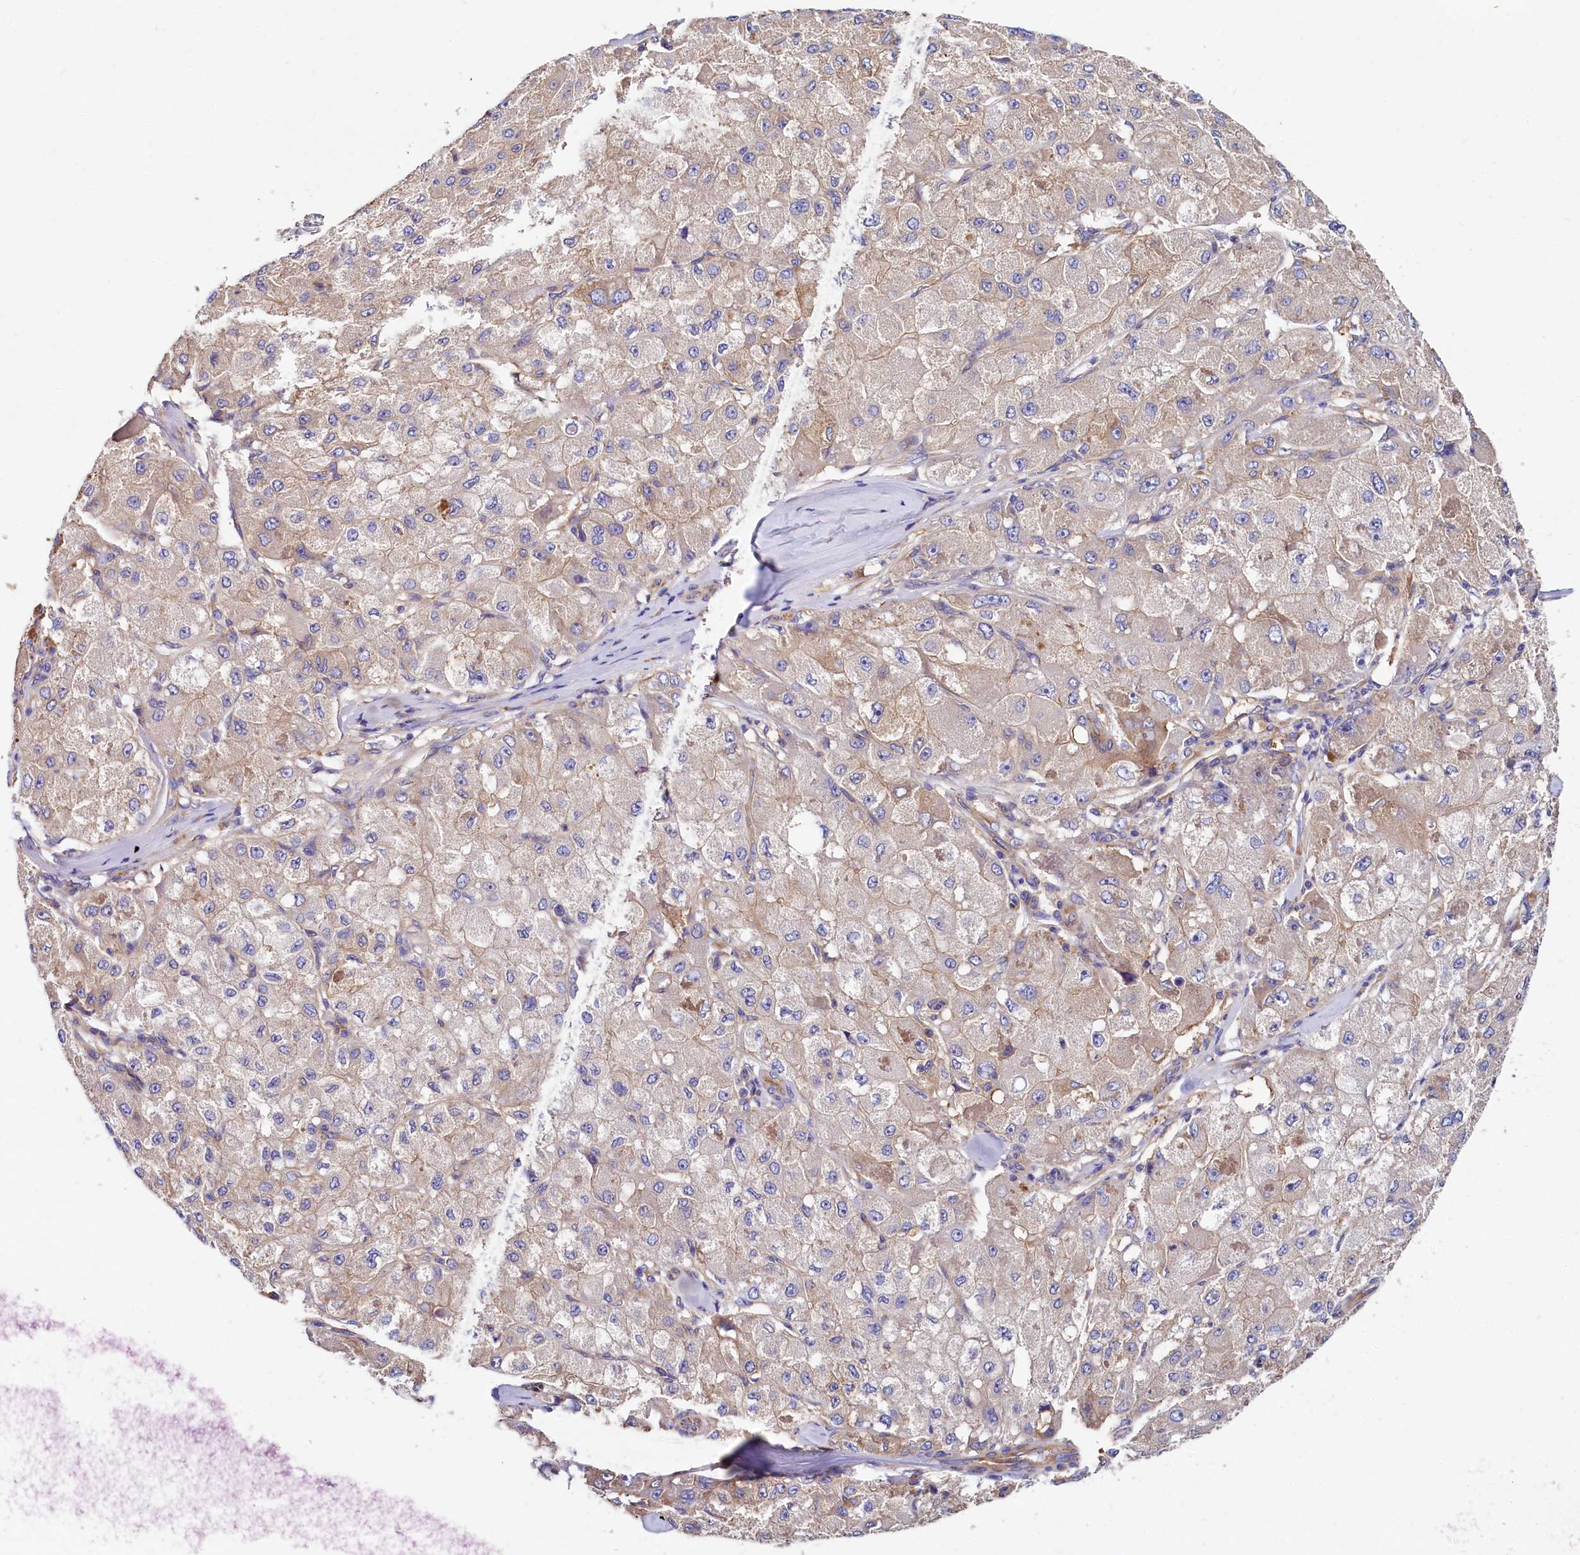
{"staining": {"intensity": "weak", "quantity": "<25%", "location": "cytoplasmic/membranous"}, "tissue": "liver cancer", "cell_type": "Tumor cells", "image_type": "cancer", "snomed": [{"axis": "morphology", "description": "Carcinoma, Hepatocellular, NOS"}, {"axis": "topography", "description": "Liver"}], "caption": "Tumor cells show no significant positivity in liver cancer (hepatocellular carcinoma). (DAB immunohistochemistry (IHC) with hematoxylin counter stain).", "gene": "QARS1", "patient": {"sex": "male", "age": 80}}